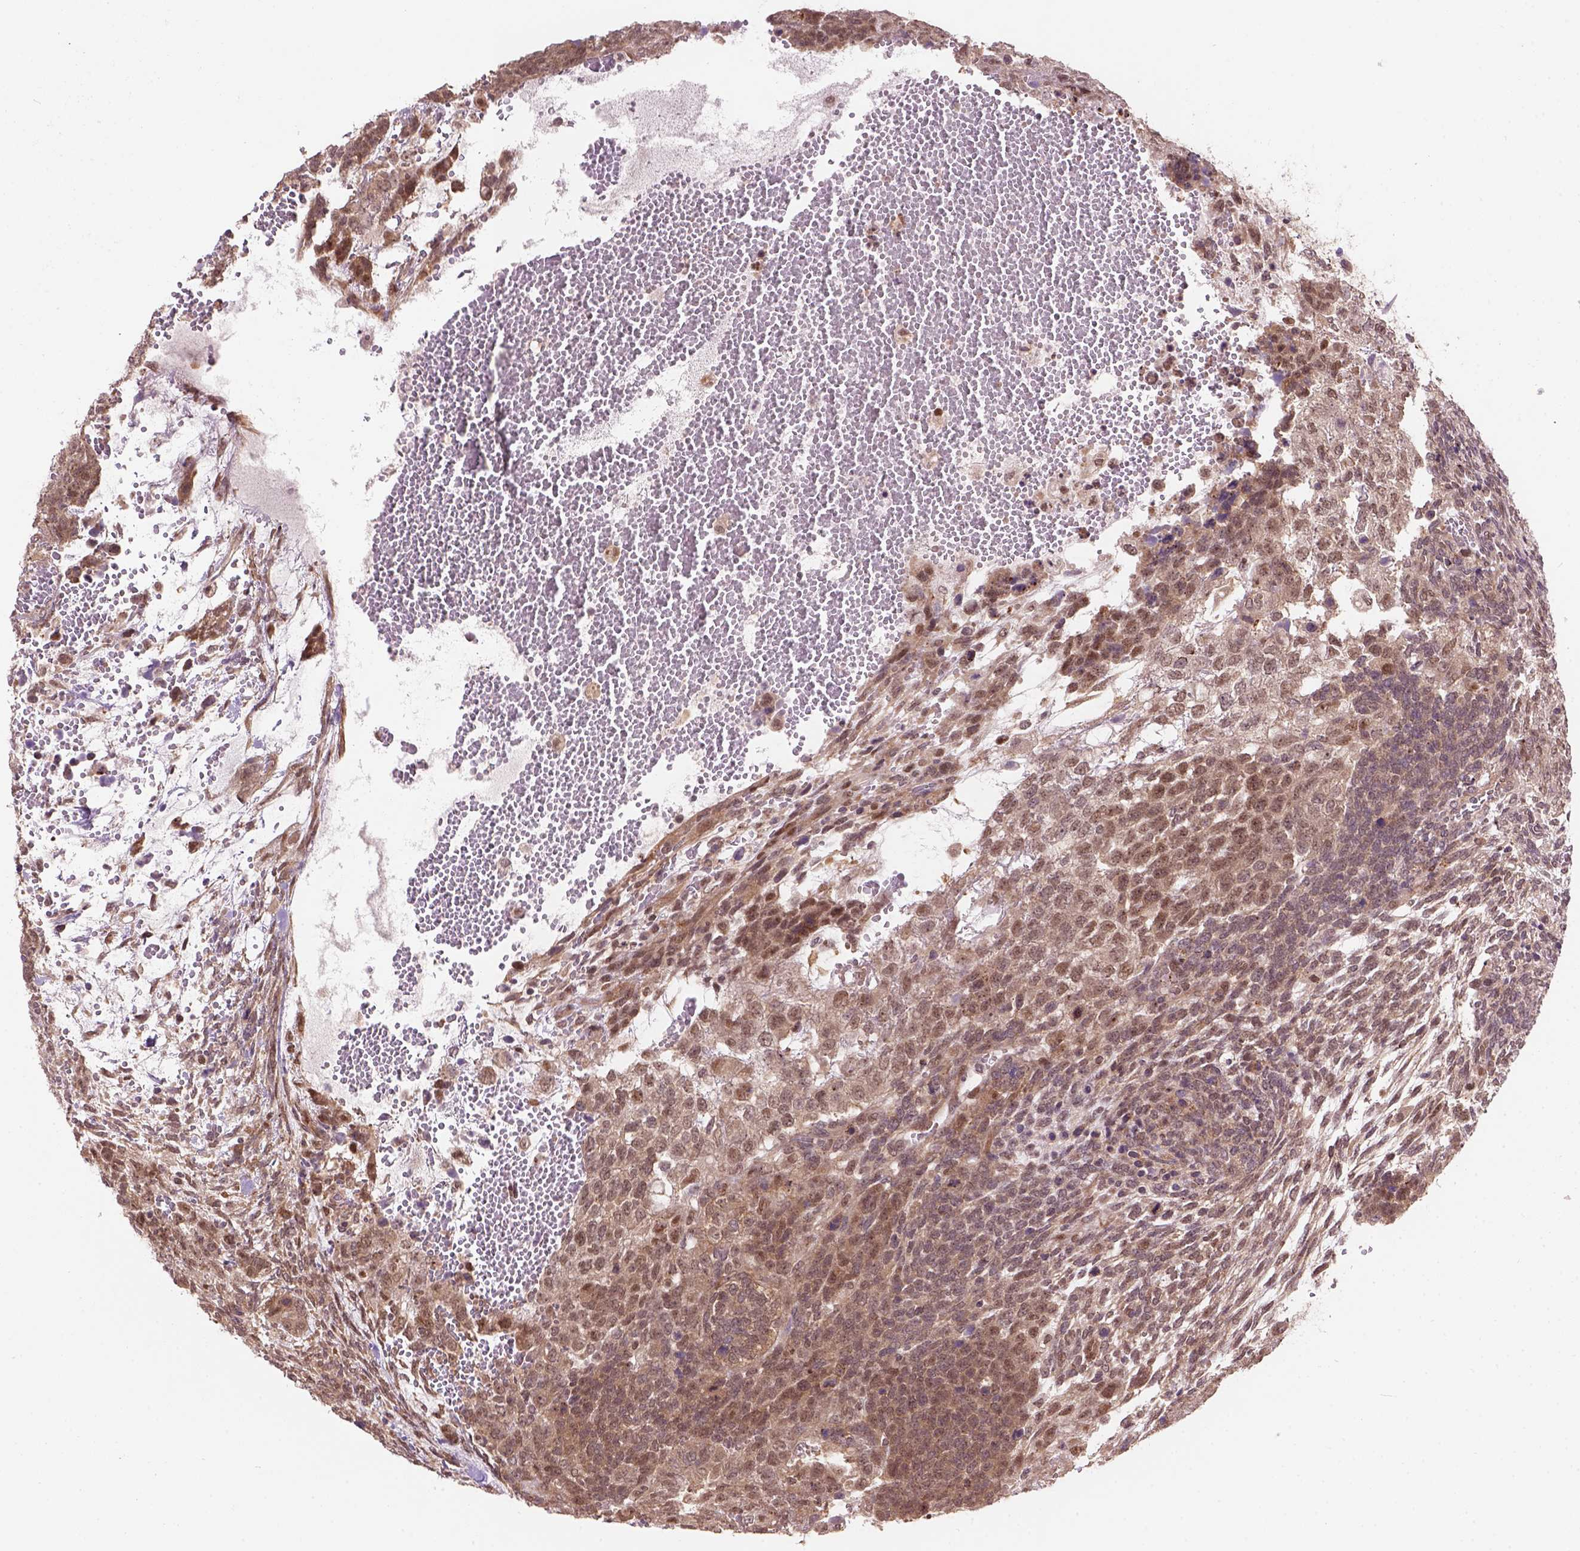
{"staining": {"intensity": "moderate", "quantity": "25%-75%", "location": "cytoplasmic/membranous,nuclear"}, "tissue": "testis cancer", "cell_type": "Tumor cells", "image_type": "cancer", "snomed": [{"axis": "morphology", "description": "Normal tissue, NOS"}, {"axis": "morphology", "description": "Carcinoma, Embryonal, NOS"}, {"axis": "topography", "description": "Testis"}, {"axis": "topography", "description": "Epididymis"}], "caption": "Approximately 25%-75% of tumor cells in human testis cancer (embryonal carcinoma) exhibit moderate cytoplasmic/membranous and nuclear protein expression as visualized by brown immunohistochemical staining.", "gene": "PSMD11", "patient": {"sex": "male", "age": 23}}